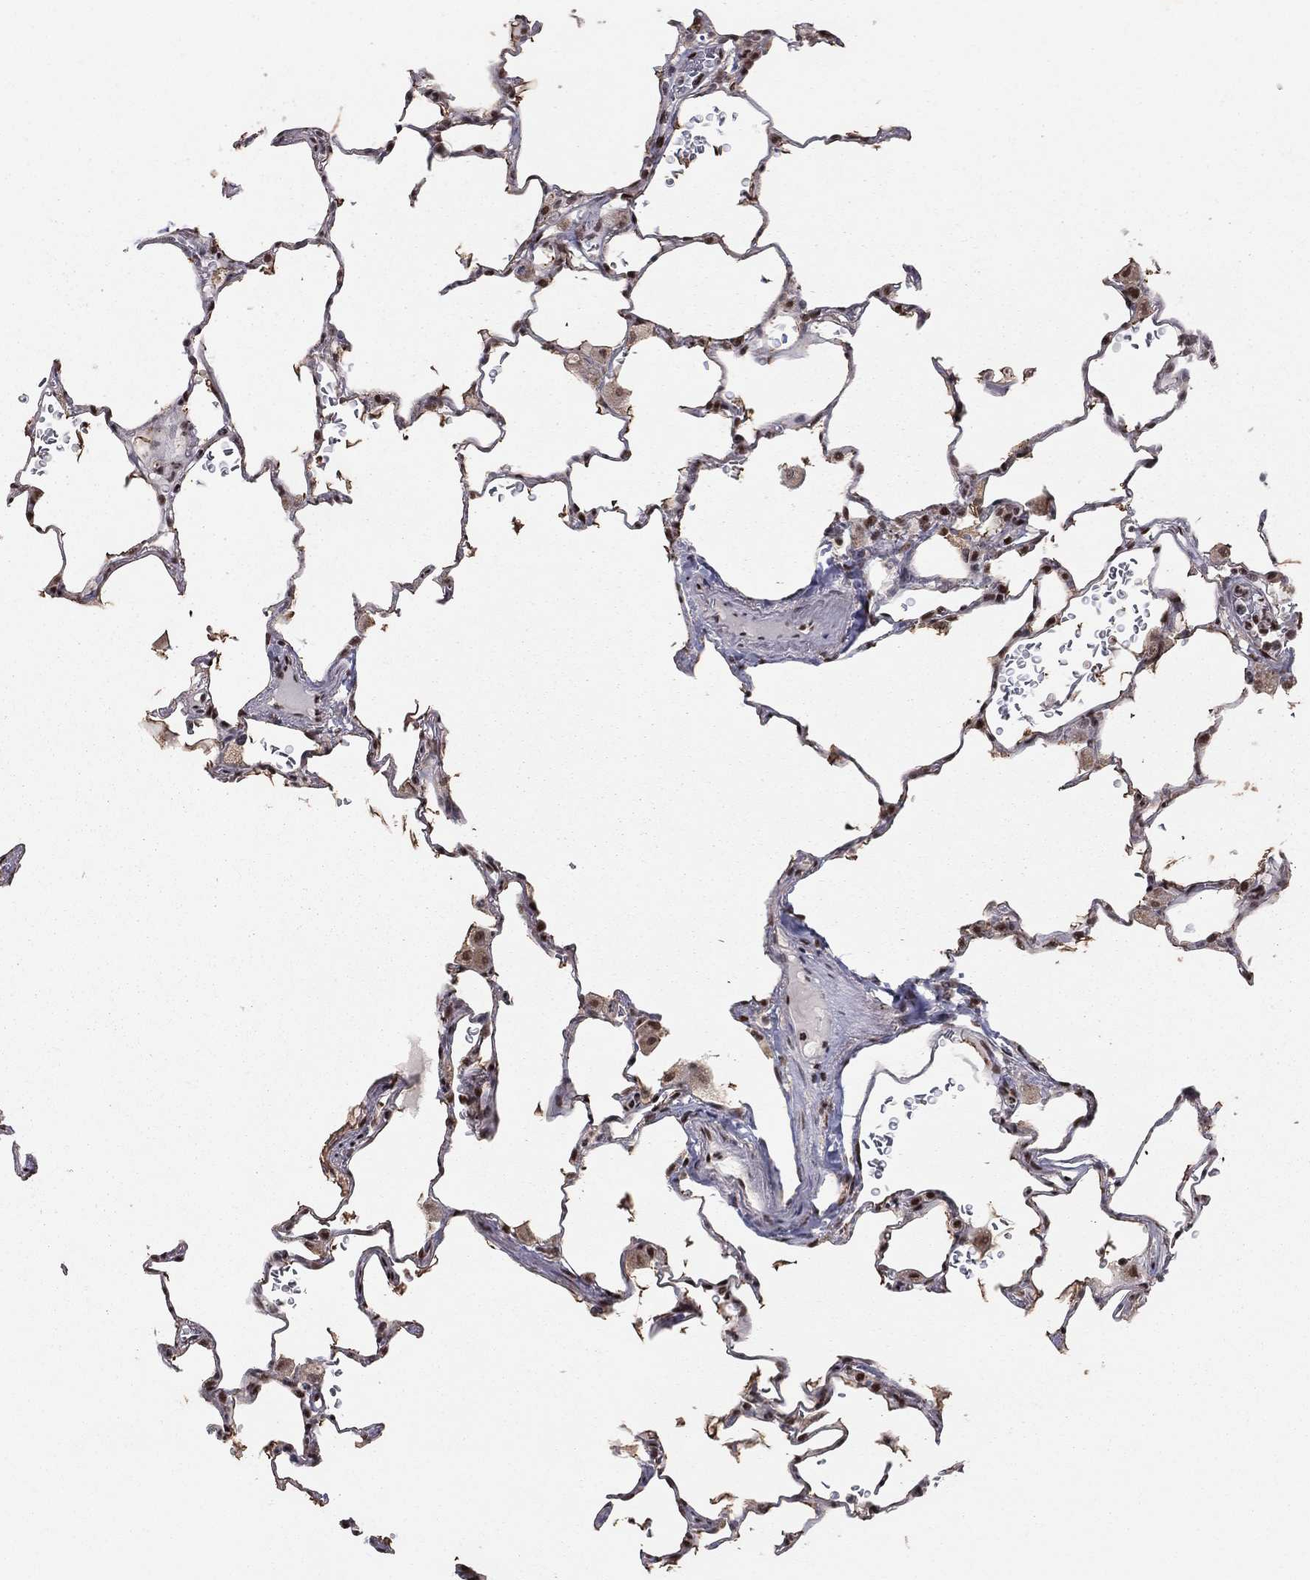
{"staining": {"intensity": "strong", "quantity": "25%-75%", "location": "nuclear"}, "tissue": "lung", "cell_type": "Alveolar cells", "image_type": "normal", "snomed": [{"axis": "morphology", "description": "Normal tissue, NOS"}, {"axis": "morphology", "description": "Adenocarcinoma, metastatic, NOS"}, {"axis": "topography", "description": "Lung"}], "caption": "About 25%-75% of alveolar cells in unremarkable lung exhibit strong nuclear protein staining as visualized by brown immunohistochemical staining.", "gene": "NFYB", "patient": {"sex": "male", "age": 45}}